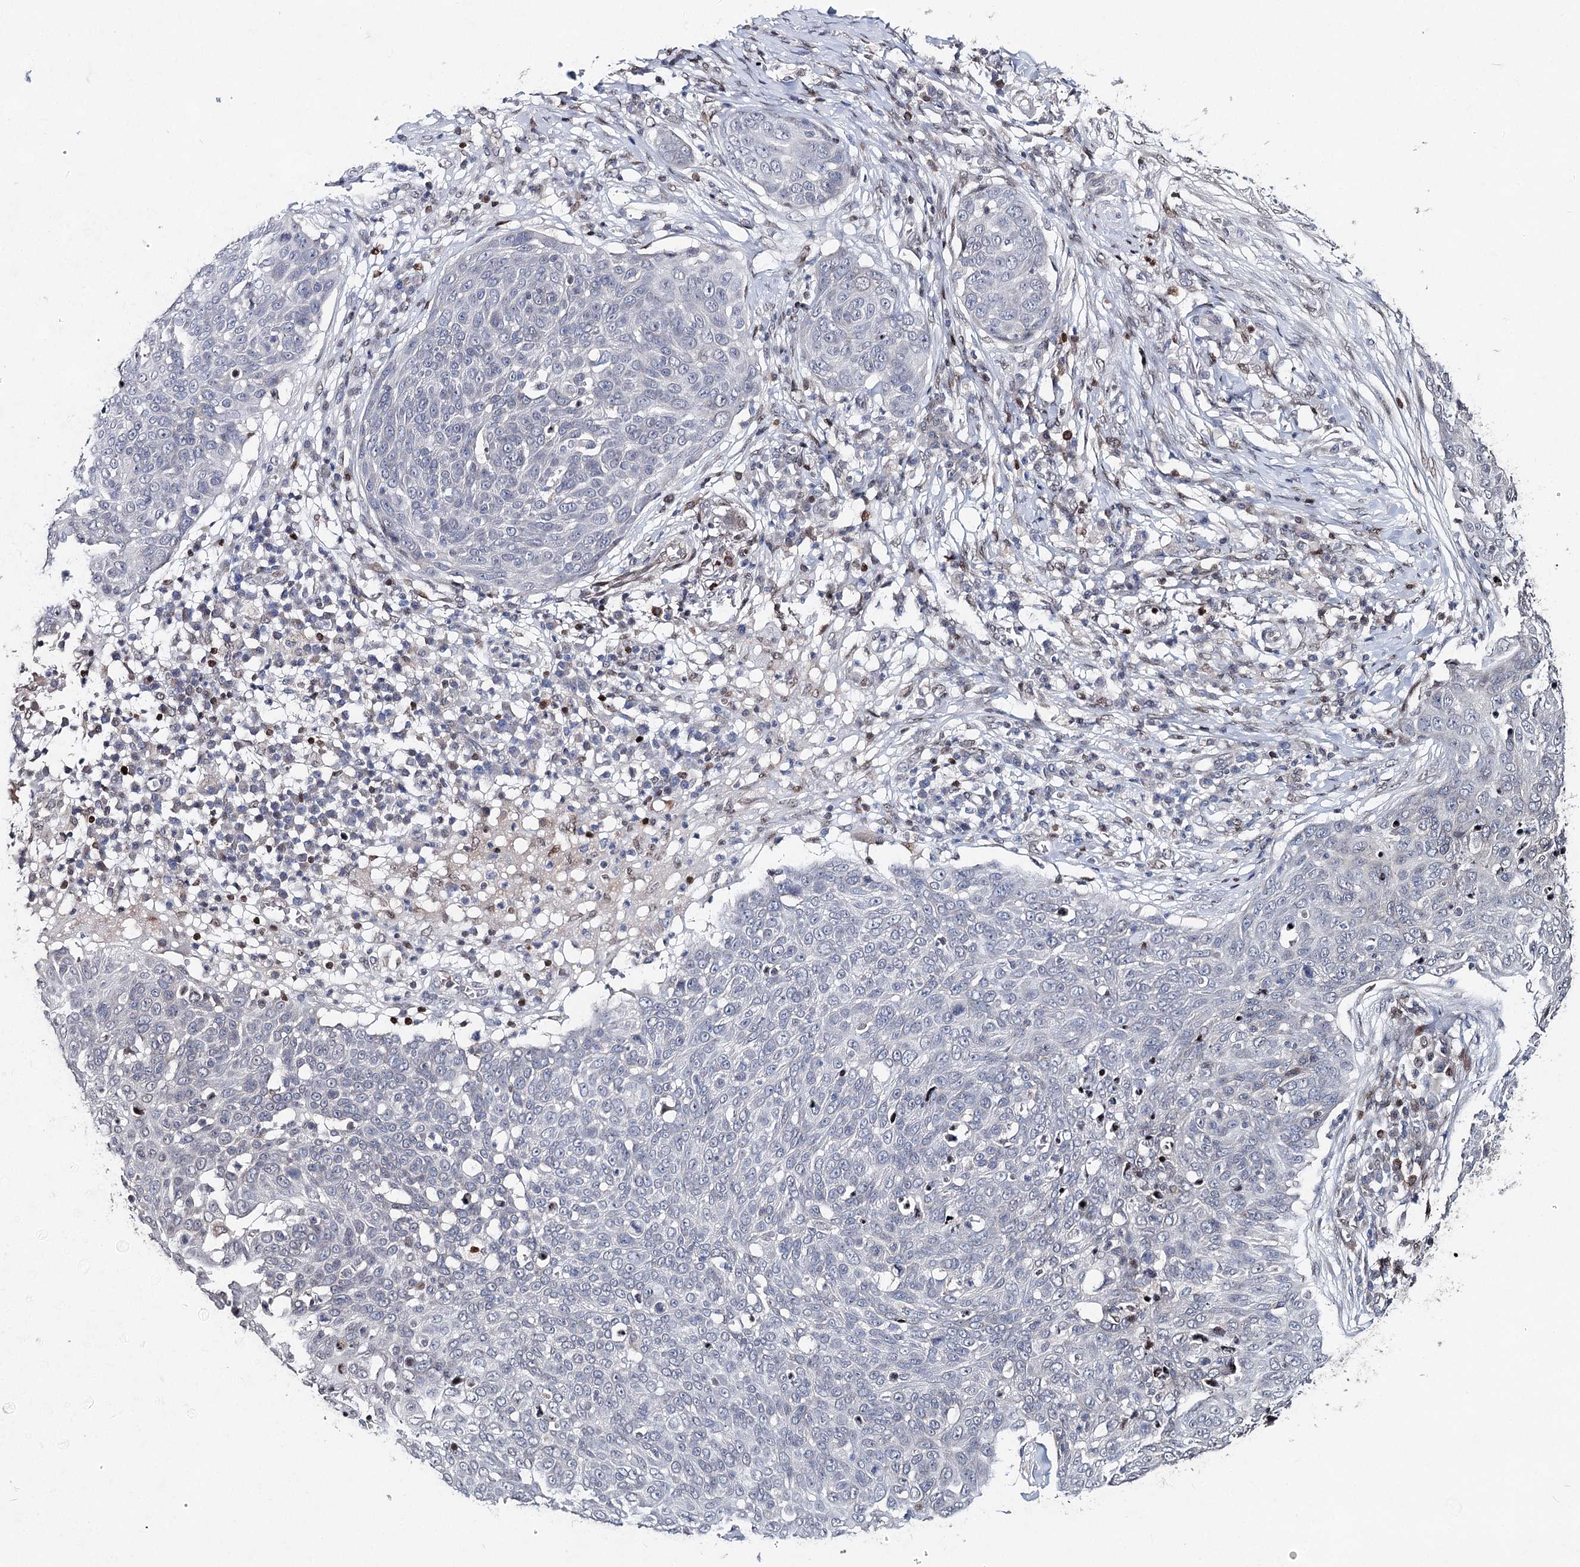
{"staining": {"intensity": "negative", "quantity": "none", "location": "none"}, "tissue": "skin cancer", "cell_type": "Tumor cells", "image_type": "cancer", "snomed": [{"axis": "morphology", "description": "Squamous cell carcinoma in situ, NOS"}, {"axis": "morphology", "description": "Squamous cell carcinoma, NOS"}, {"axis": "topography", "description": "Skin"}], "caption": "An image of human skin cancer is negative for staining in tumor cells.", "gene": "FRMD4A", "patient": {"sex": "male", "age": 93}}